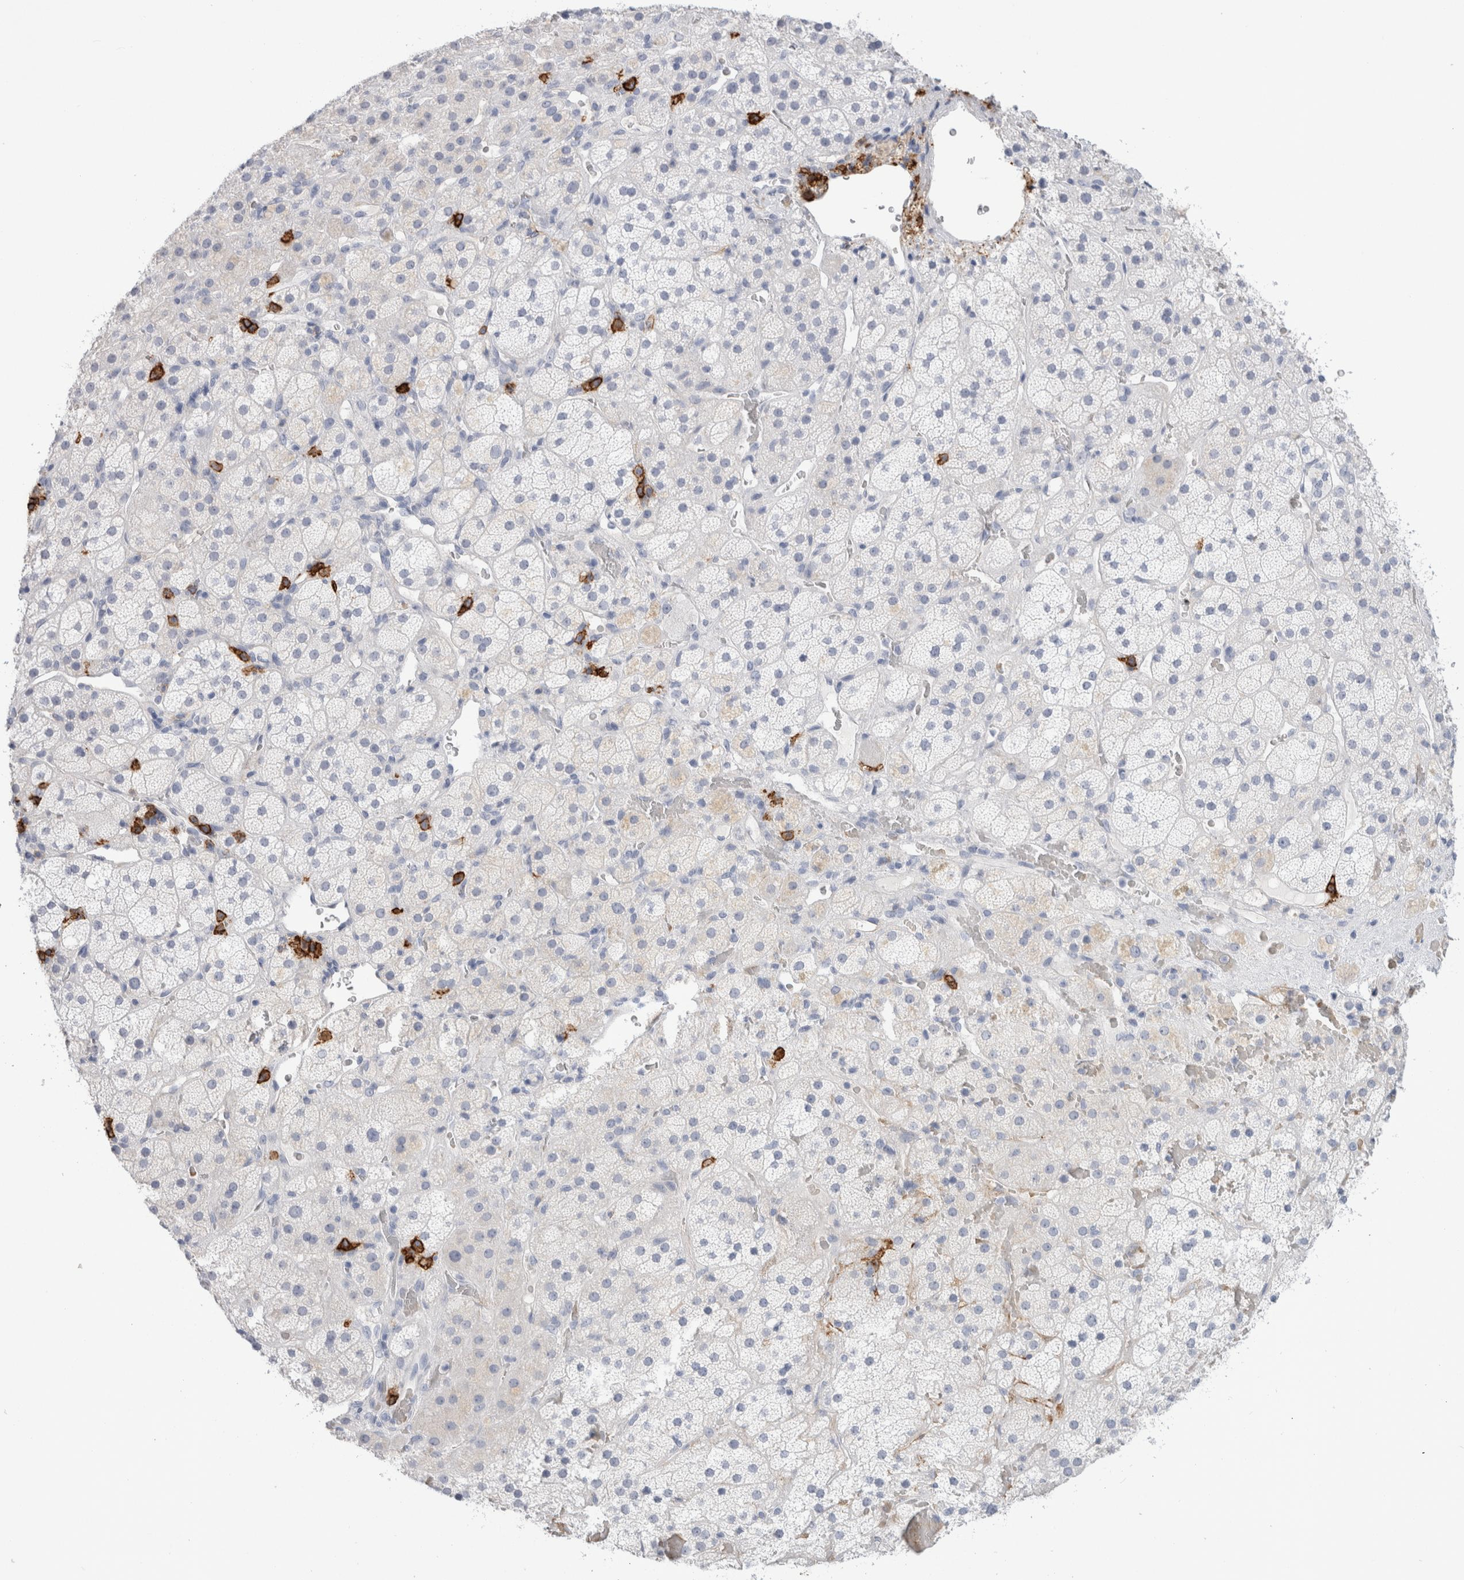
{"staining": {"intensity": "negative", "quantity": "none", "location": "none"}, "tissue": "adrenal gland", "cell_type": "Glandular cells", "image_type": "normal", "snomed": [{"axis": "morphology", "description": "Normal tissue, NOS"}, {"axis": "topography", "description": "Adrenal gland"}], "caption": "Protein analysis of benign adrenal gland reveals no significant staining in glandular cells. (DAB IHC with hematoxylin counter stain).", "gene": "CD38", "patient": {"sex": "male", "age": 57}}